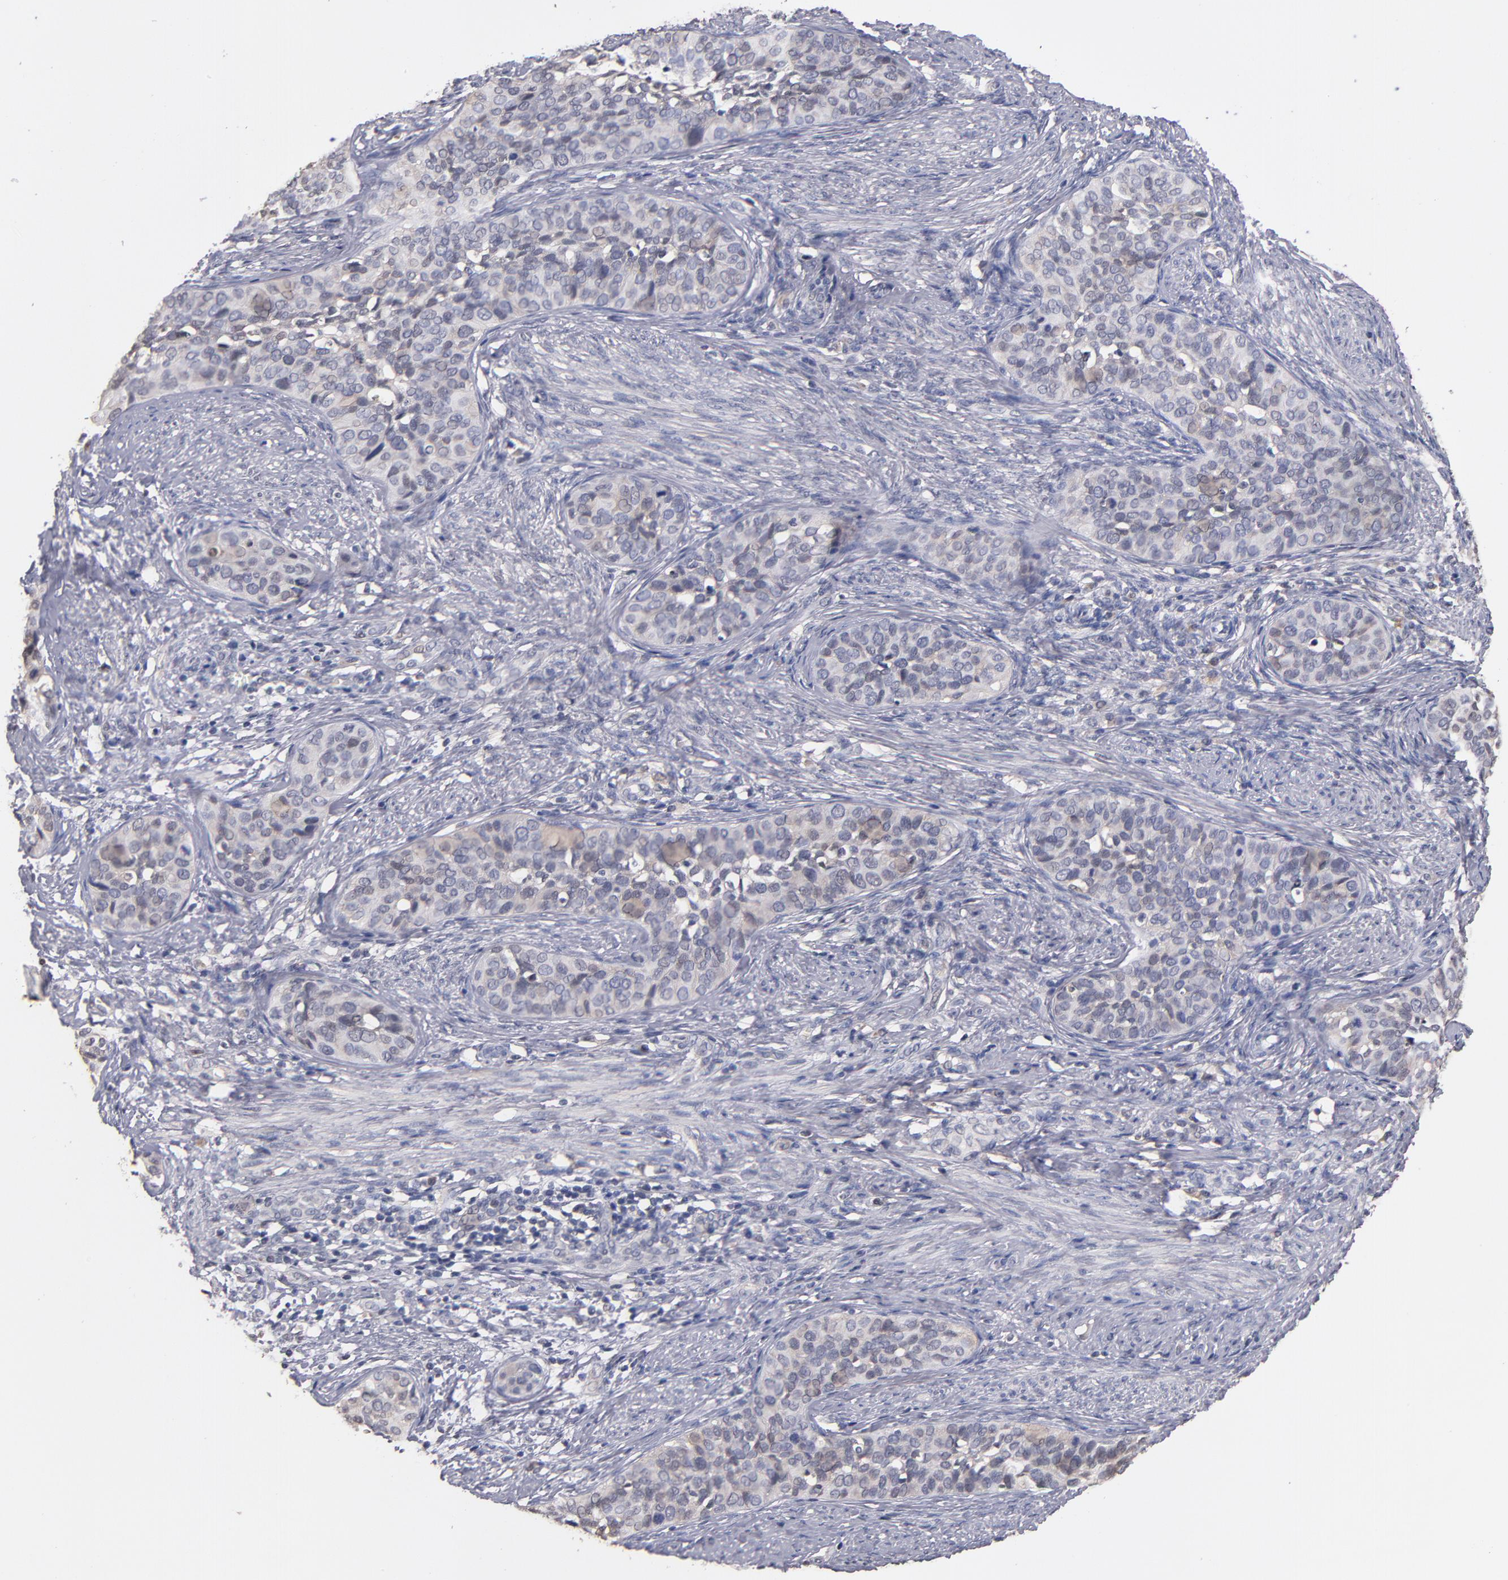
{"staining": {"intensity": "weak", "quantity": "25%-75%", "location": "cytoplasmic/membranous"}, "tissue": "cervical cancer", "cell_type": "Tumor cells", "image_type": "cancer", "snomed": [{"axis": "morphology", "description": "Squamous cell carcinoma, NOS"}, {"axis": "topography", "description": "Cervix"}], "caption": "Immunohistochemistry micrograph of cervical cancer (squamous cell carcinoma) stained for a protein (brown), which demonstrates low levels of weak cytoplasmic/membranous expression in approximately 25%-75% of tumor cells.", "gene": "PSMD10", "patient": {"sex": "female", "age": 31}}